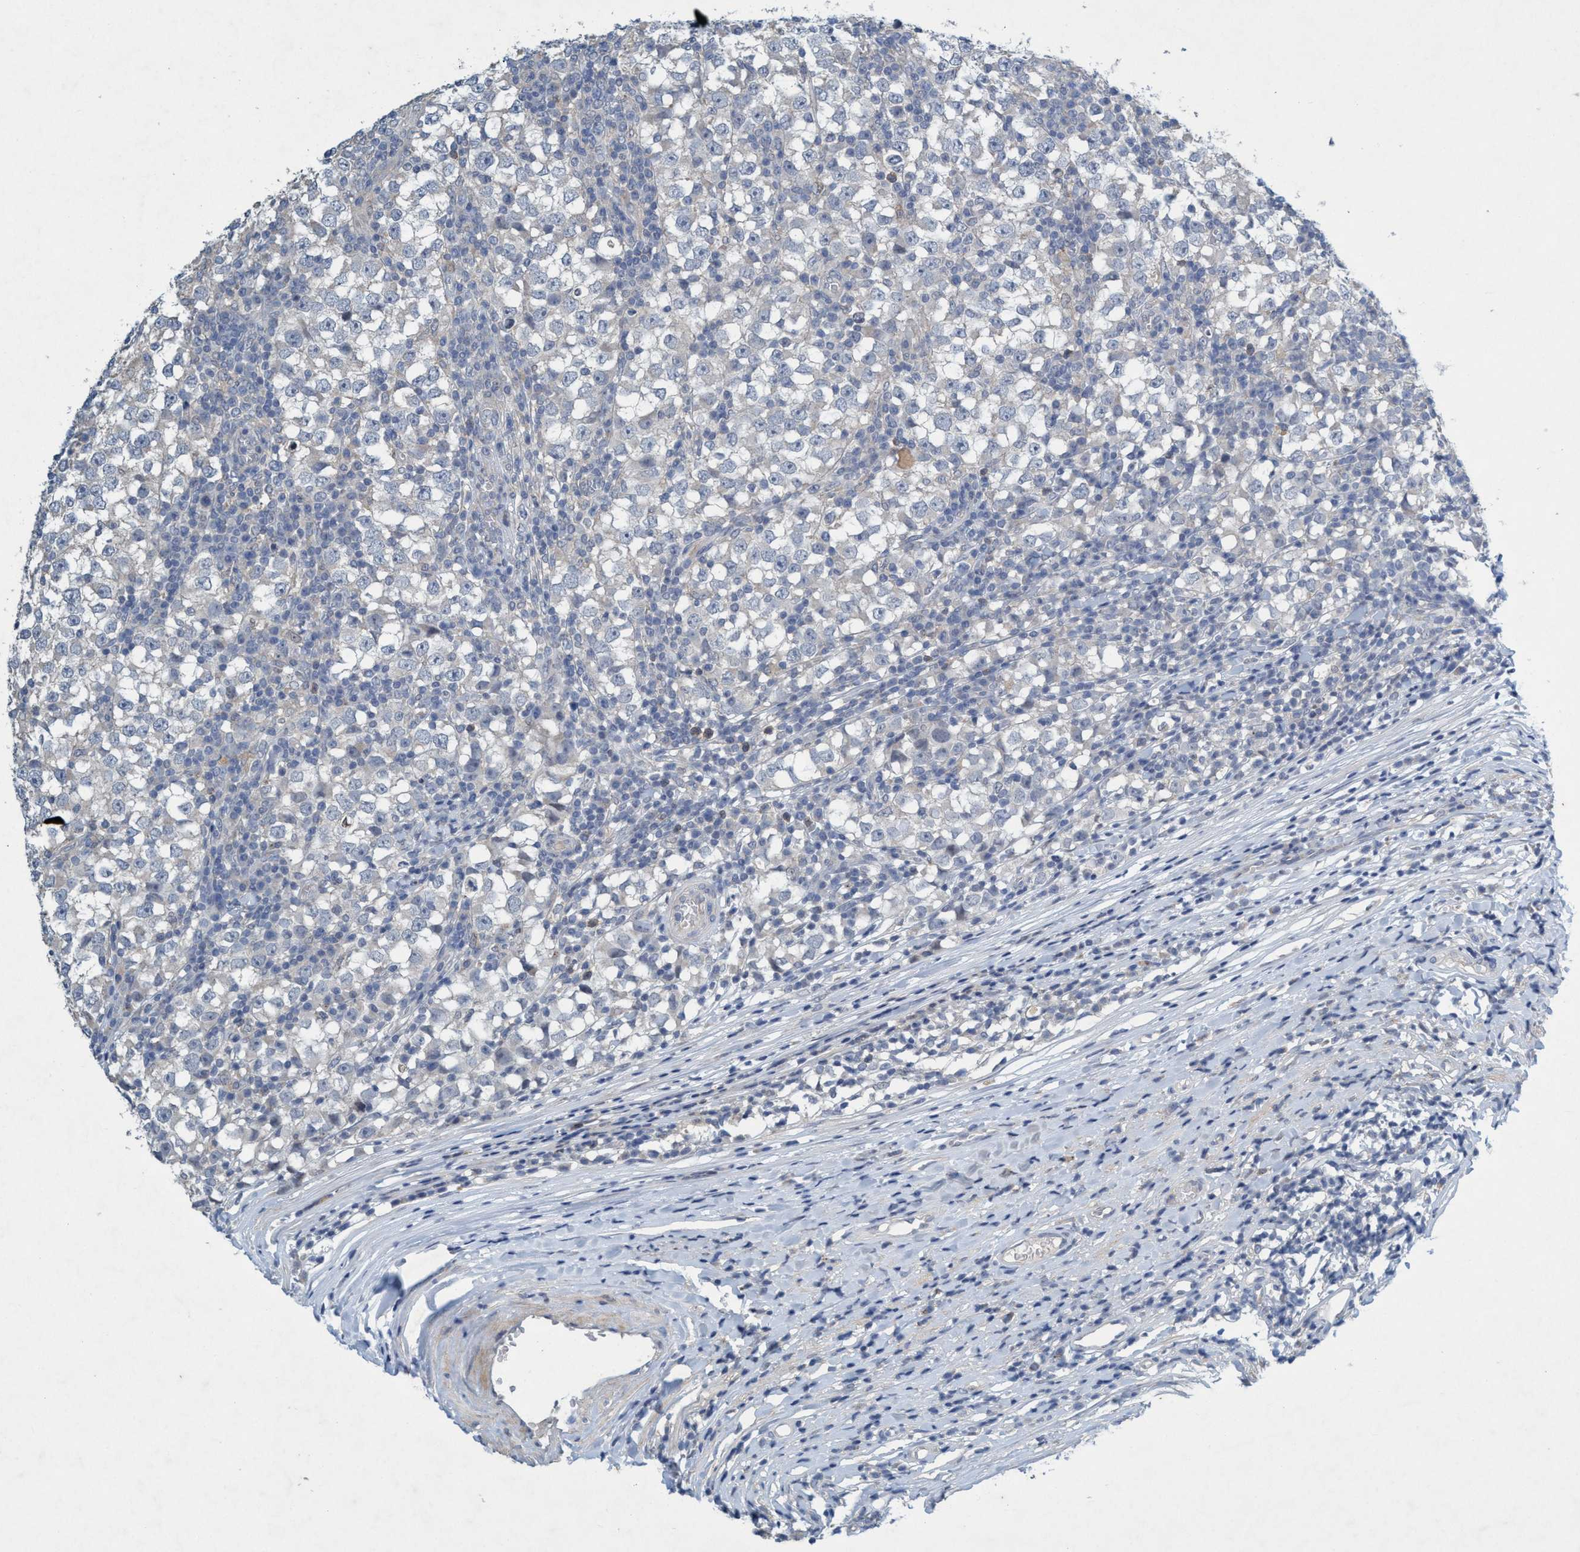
{"staining": {"intensity": "negative", "quantity": "none", "location": "none"}, "tissue": "testis cancer", "cell_type": "Tumor cells", "image_type": "cancer", "snomed": [{"axis": "morphology", "description": "Seminoma, NOS"}, {"axis": "topography", "description": "Testis"}], "caption": "The image displays no staining of tumor cells in testis cancer.", "gene": "RNF208", "patient": {"sex": "male", "age": 65}}